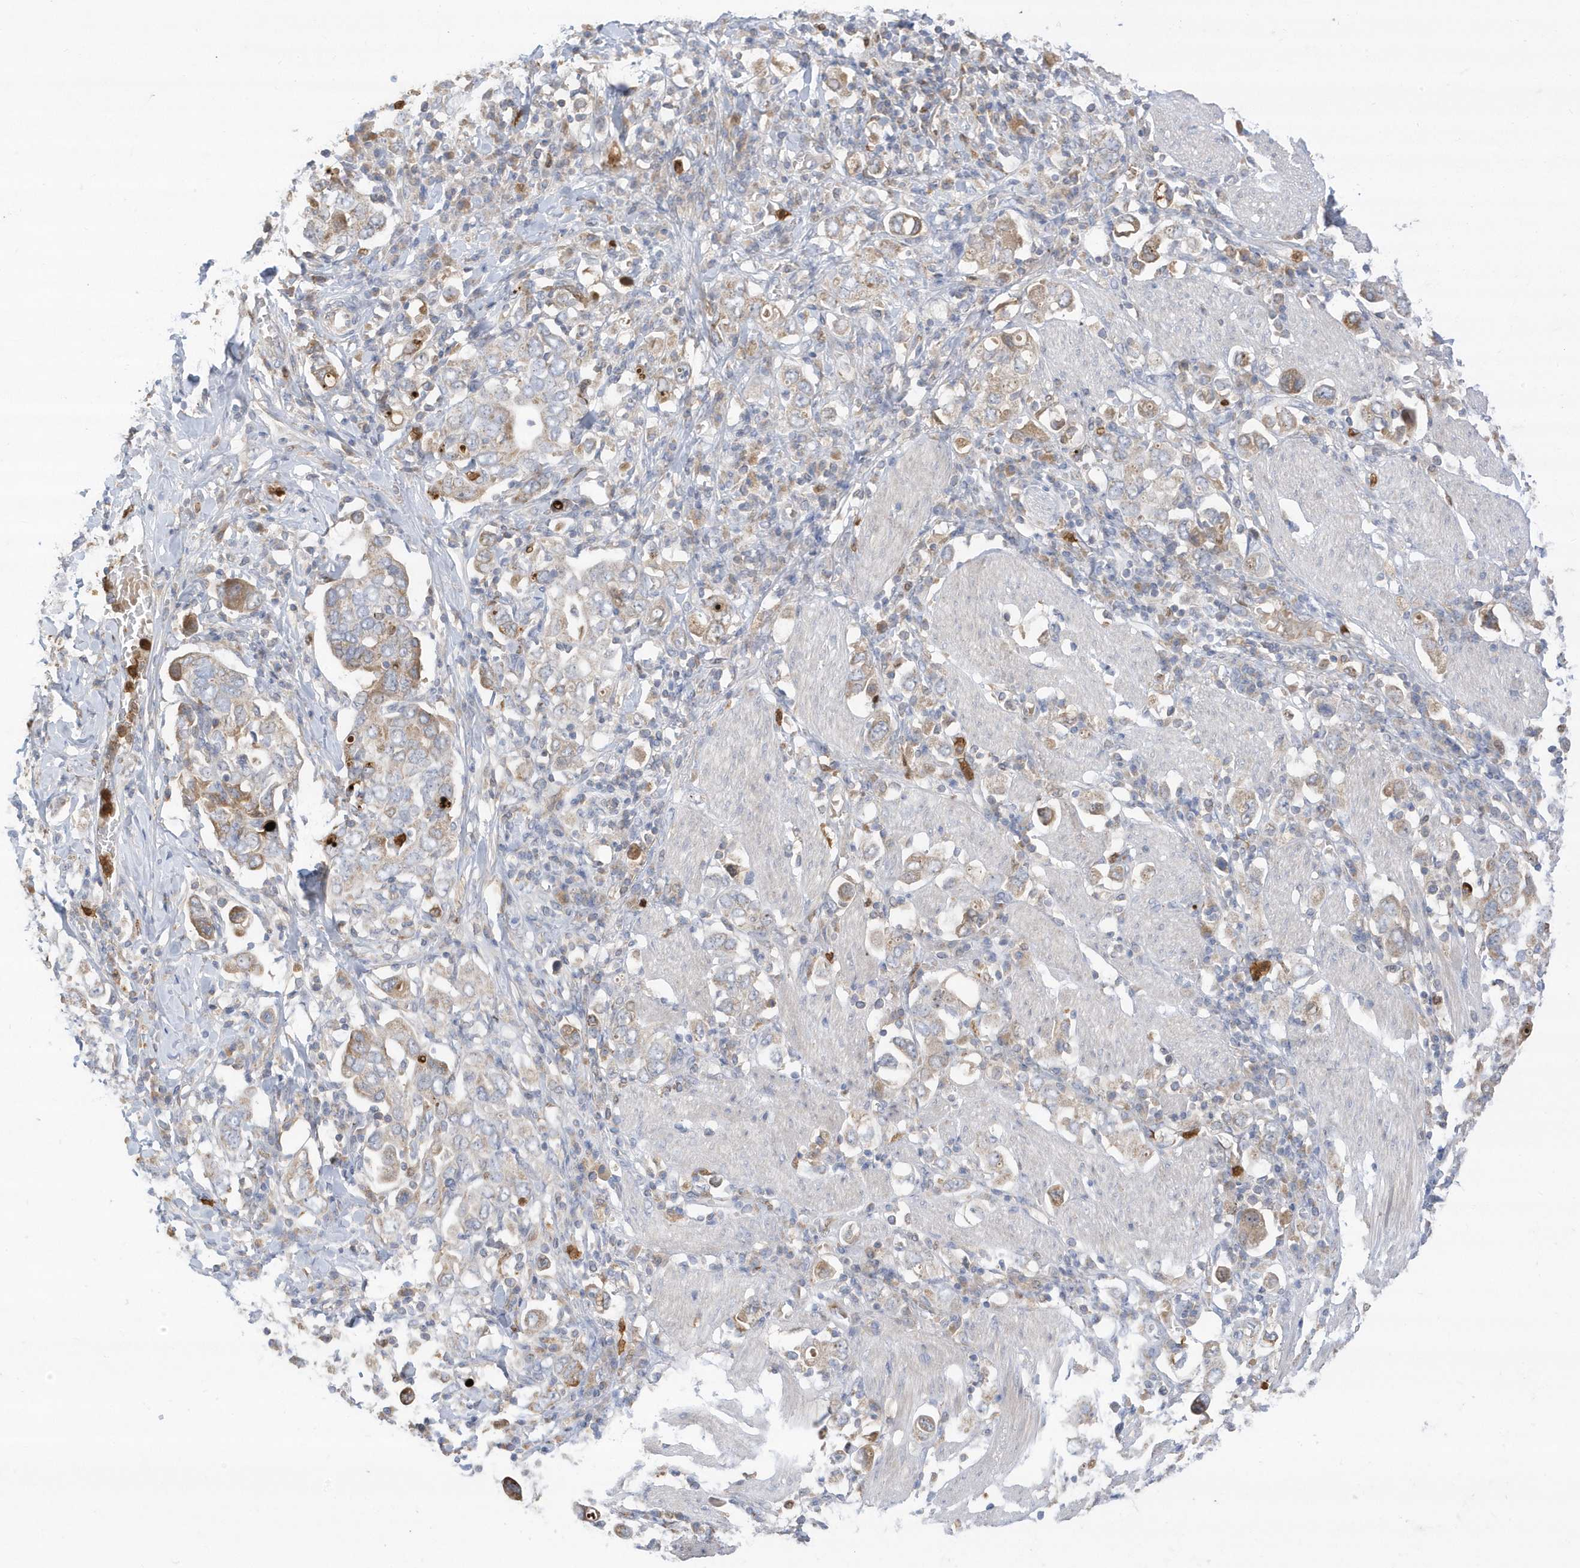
{"staining": {"intensity": "weak", "quantity": "25%-75%", "location": "cytoplasmic/membranous"}, "tissue": "stomach cancer", "cell_type": "Tumor cells", "image_type": "cancer", "snomed": [{"axis": "morphology", "description": "Adenocarcinoma, NOS"}, {"axis": "topography", "description": "Stomach, upper"}], "caption": "Protein expression analysis of human stomach cancer (adenocarcinoma) reveals weak cytoplasmic/membranous positivity in about 25%-75% of tumor cells.", "gene": "DPP9", "patient": {"sex": "male", "age": 62}}